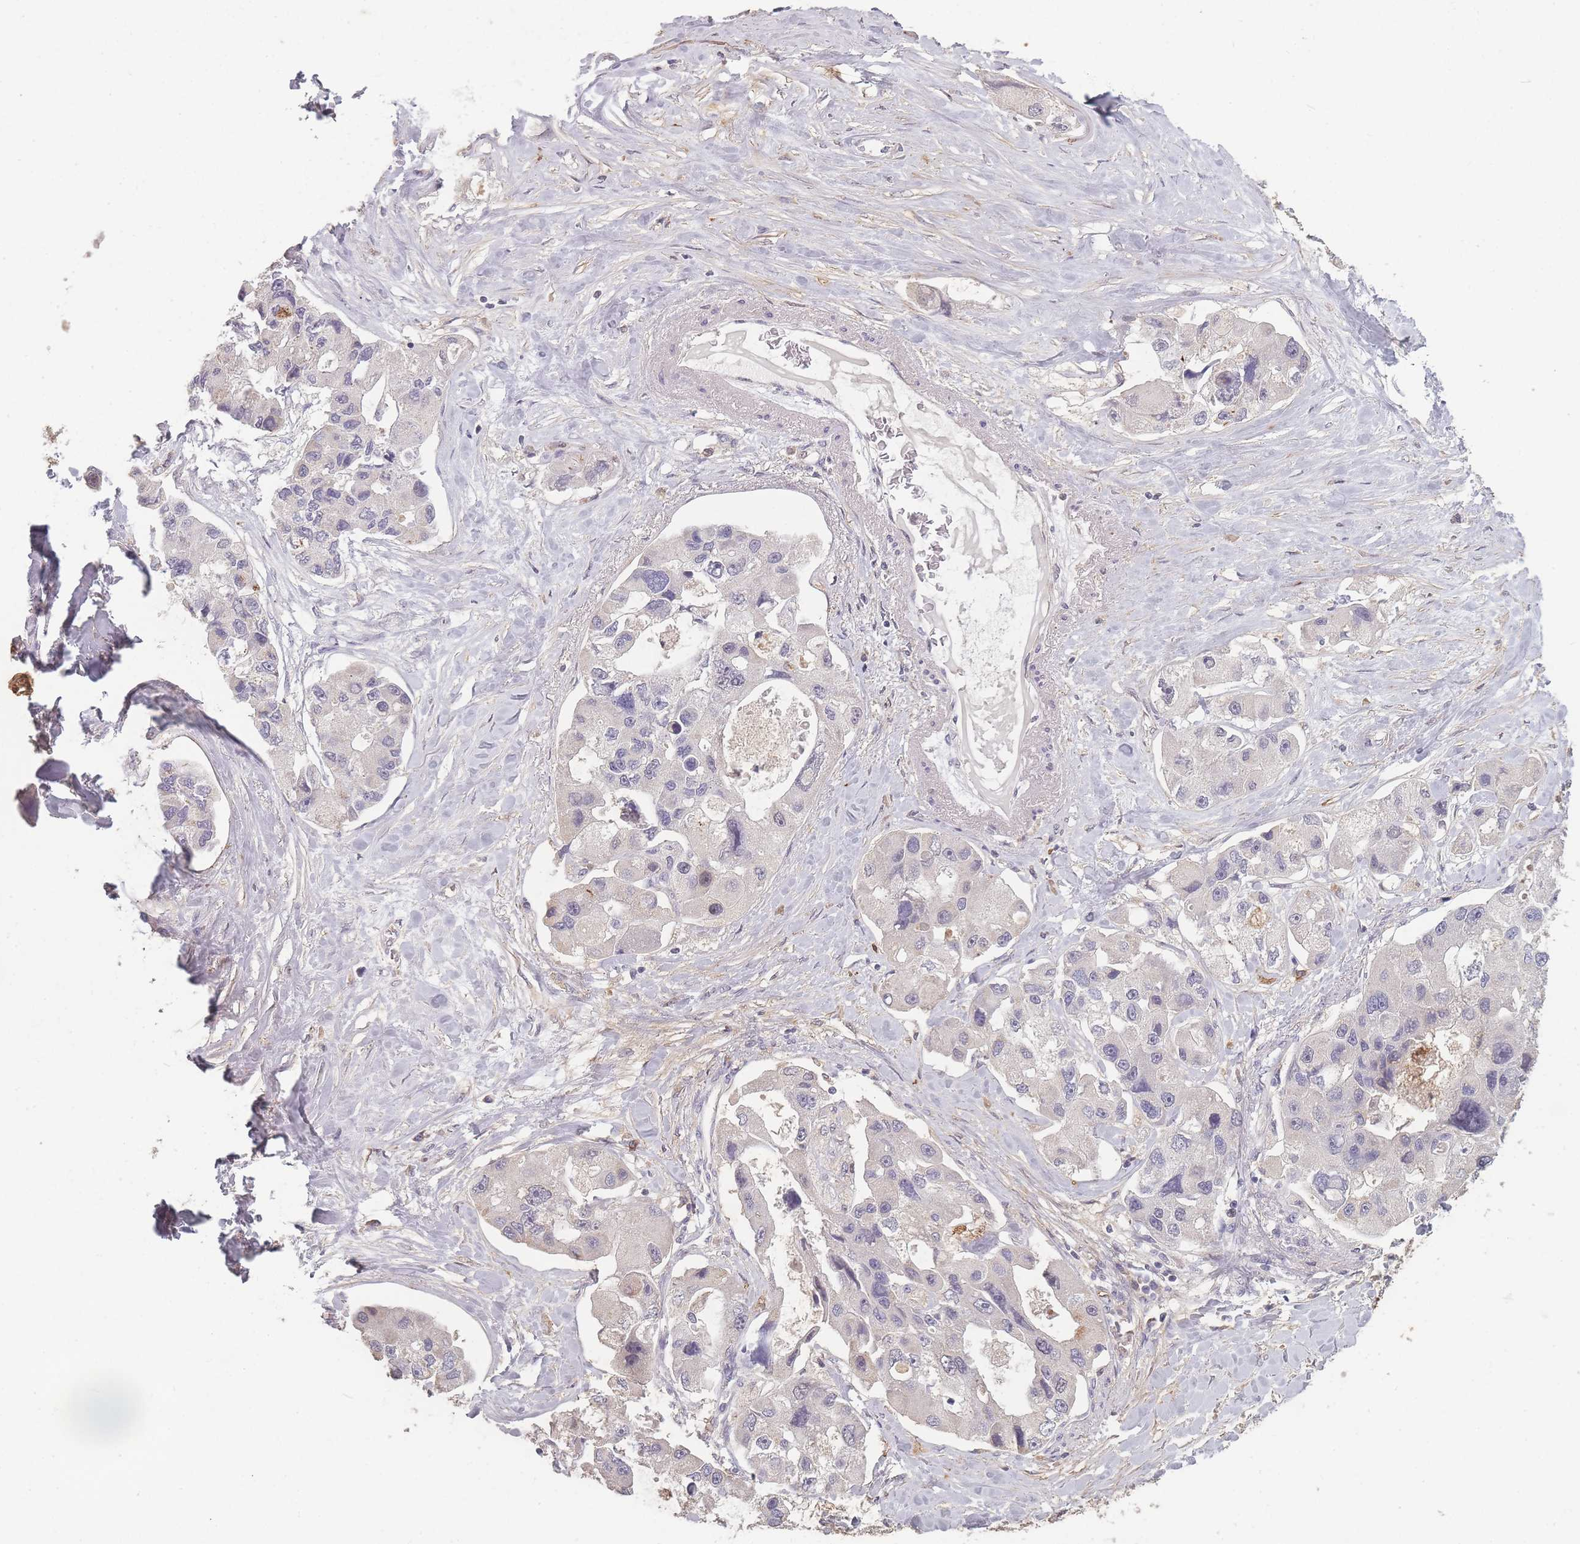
{"staining": {"intensity": "negative", "quantity": "none", "location": "none"}, "tissue": "lung cancer", "cell_type": "Tumor cells", "image_type": "cancer", "snomed": [{"axis": "morphology", "description": "Adenocarcinoma, NOS"}, {"axis": "topography", "description": "Lung"}], "caption": "Protein analysis of adenocarcinoma (lung) demonstrates no significant expression in tumor cells.", "gene": "BST1", "patient": {"sex": "female", "age": 54}}